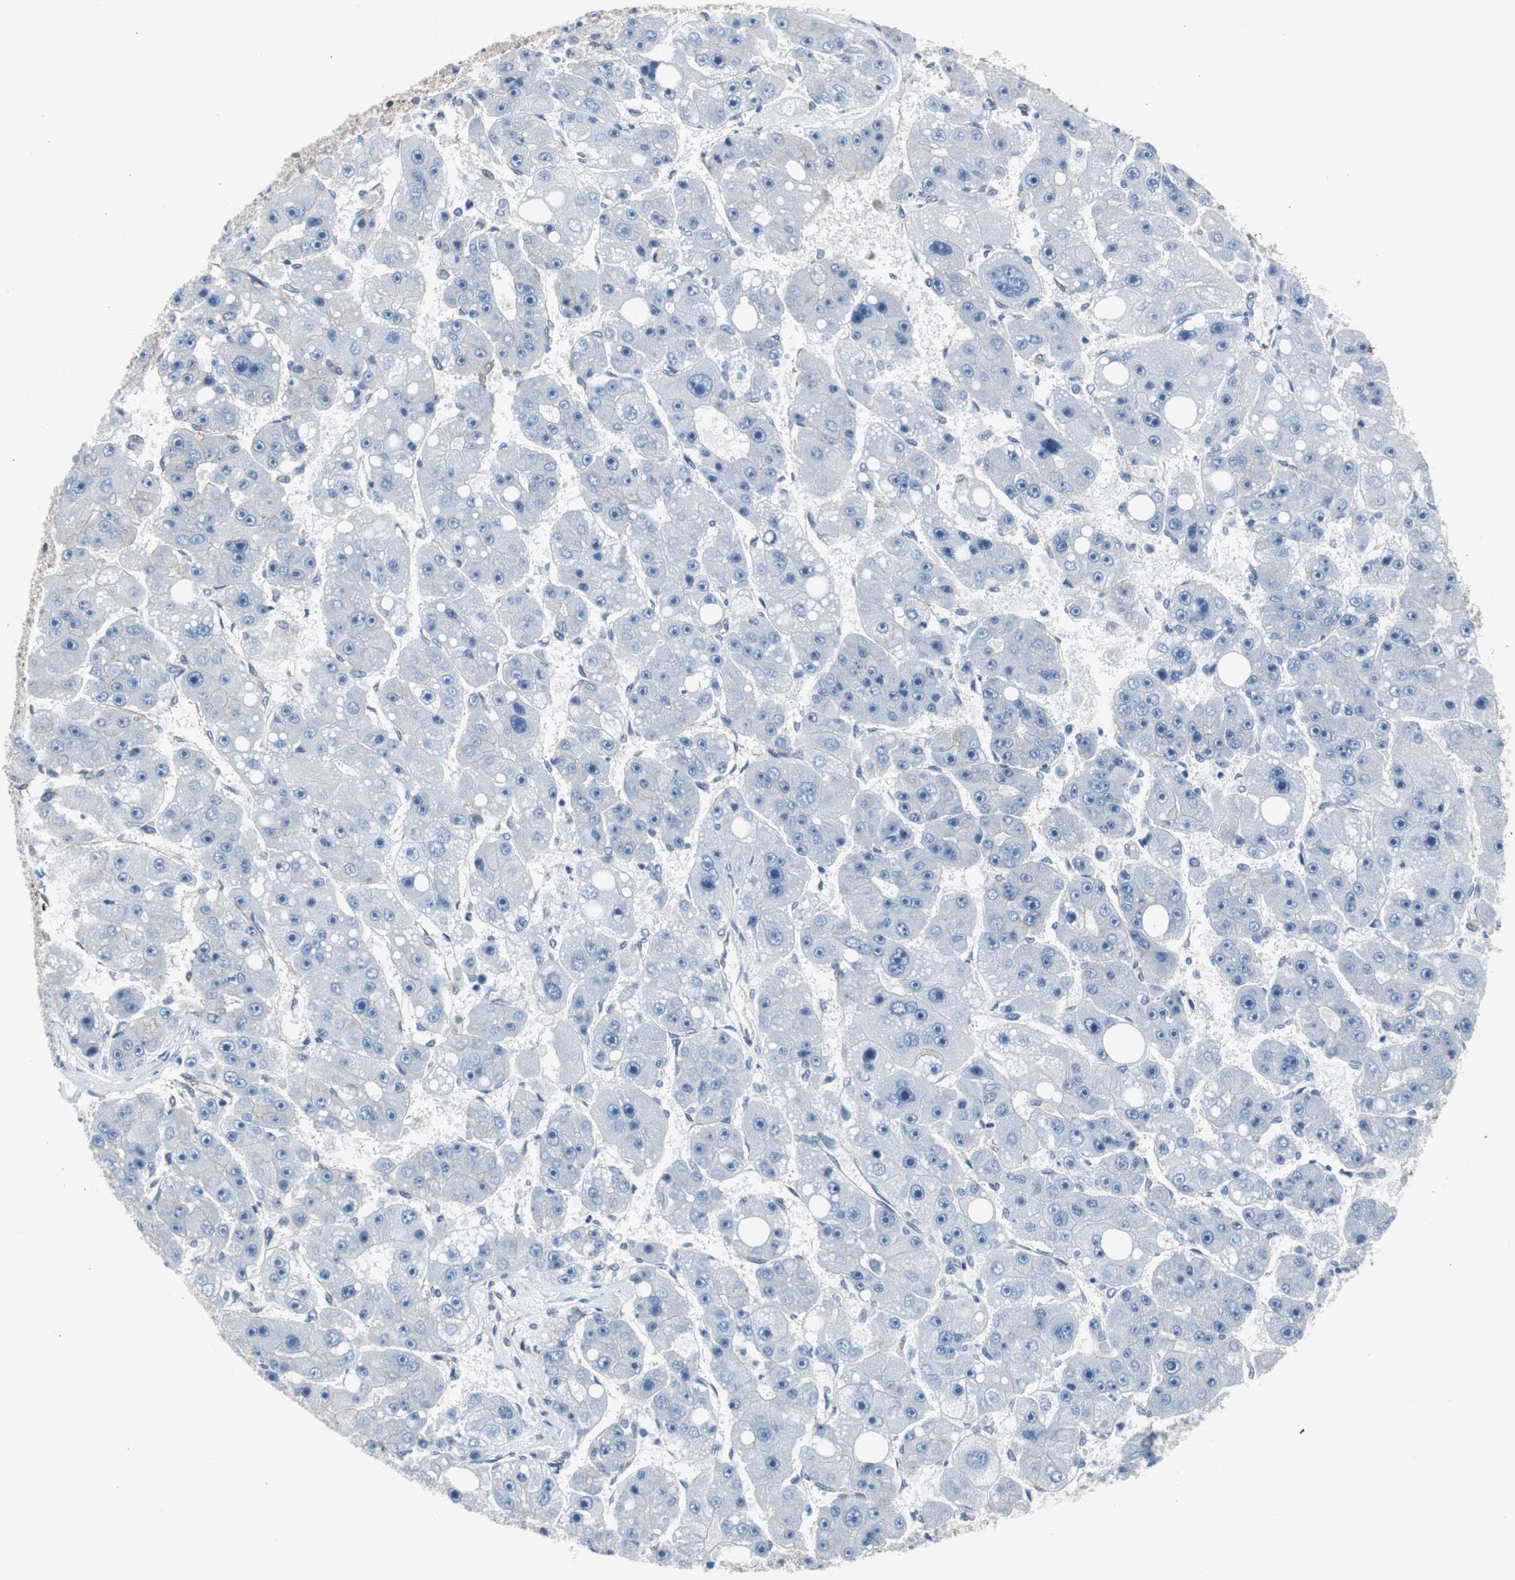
{"staining": {"intensity": "negative", "quantity": "none", "location": "none"}, "tissue": "liver cancer", "cell_type": "Tumor cells", "image_type": "cancer", "snomed": [{"axis": "morphology", "description": "Carcinoma, Hepatocellular, NOS"}, {"axis": "topography", "description": "Liver"}], "caption": "This micrograph is of liver hepatocellular carcinoma stained with immunohistochemistry (IHC) to label a protein in brown with the nuclei are counter-stained blue. There is no expression in tumor cells. (Stains: DAB (3,3'-diaminobenzidine) immunohistochemistry with hematoxylin counter stain, Microscopy: brightfield microscopy at high magnification).", "gene": "KIF3B", "patient": {"sex": "female", "age": 61}}